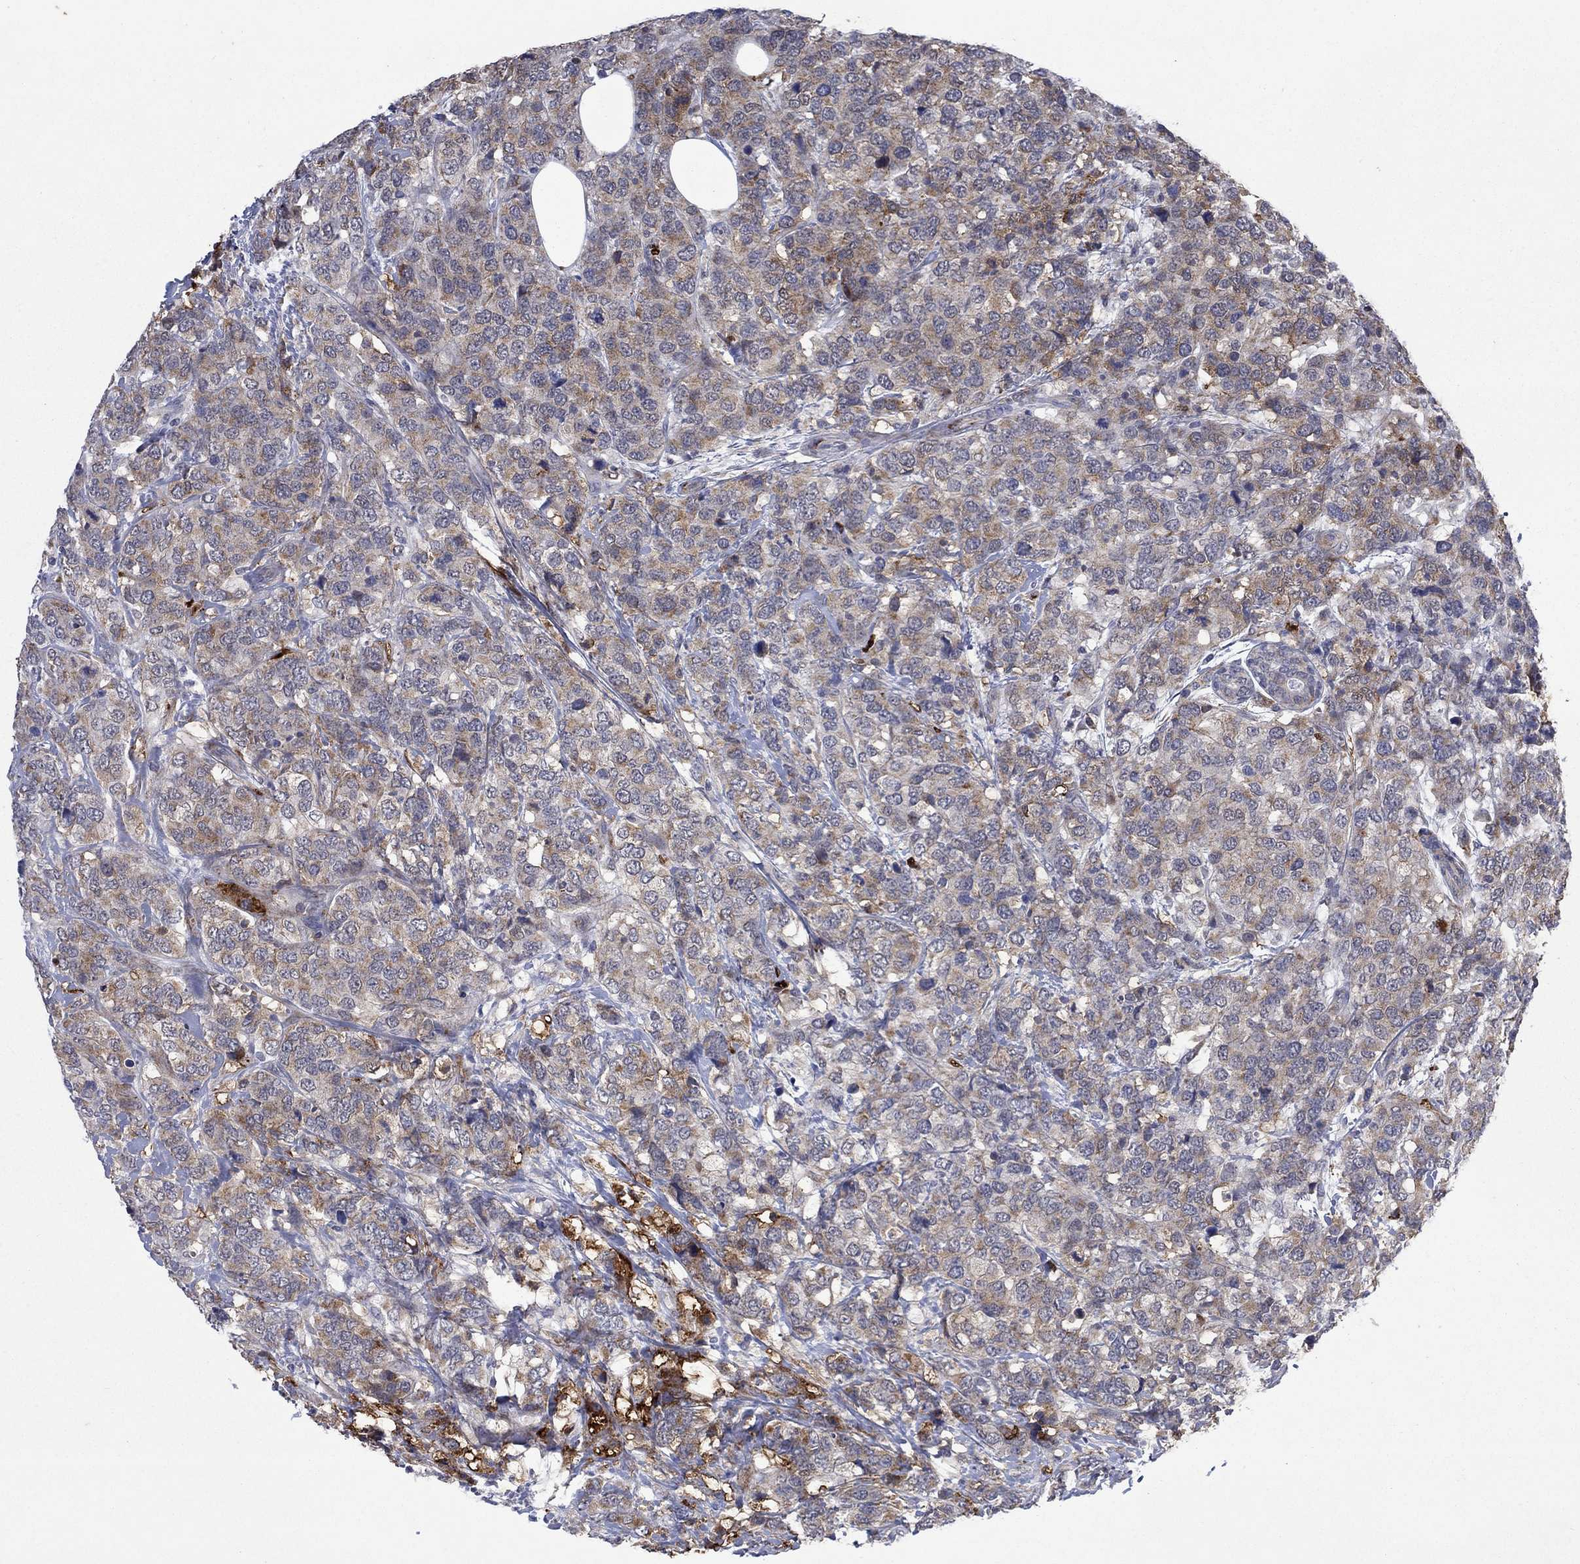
{"staining": {"intensity": "strong", "quantity": "<25%", "location": "cytoplasmic/membranous"}, "tissue": "breast cancer", "cell_type": "Tumor cells", "image_type": "cancer", "snomed": [{"axis": "morphology", "description": "Lobular carcinoma"}, {"axis": "topography", "description": "Breast"}], "caption": "Lobular carcinoma (breast) stained for a protein (brown) demonstrates strong cytoplasmic/membranous positive staining in approximately <25% of tumor cells.", "gene": "SDC1", "patient": {"sex": "female", "age": 59}}